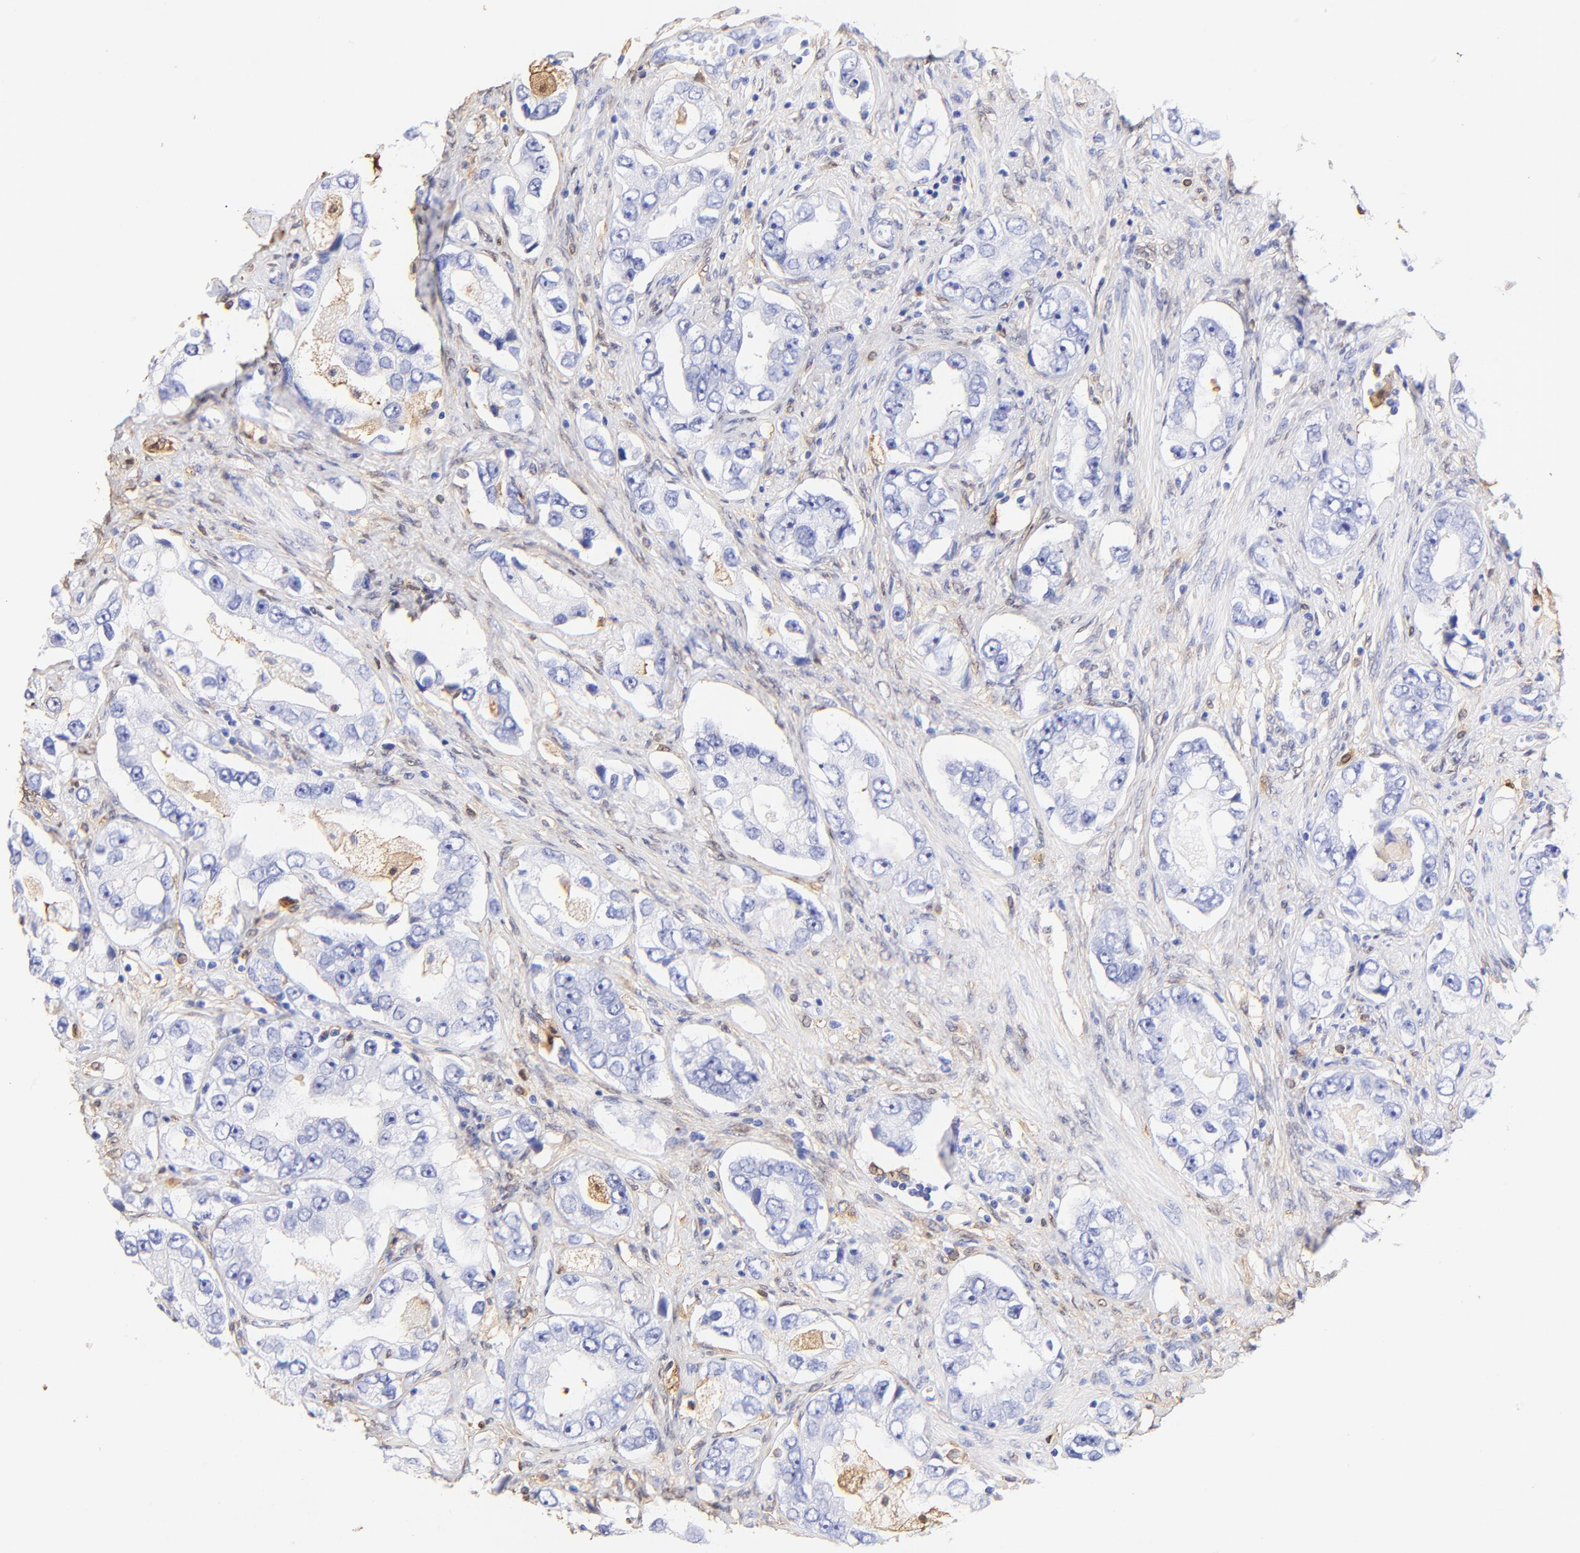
{"staining": {"intensity": "negative", "quantity": "none", "location": "none"}, "tissue": "prostate cancer", "cell_type": "Tumor cells", "image_type": "cancer", "snomed": [{"axis": "morphology", "description": "Adenocarcinoma, High grade"}, {"axis": "topography", "description": "Prostate"}], "caption": "Tumor cells are negative for brown protein staining in high-grade adenocarcinoma (prostate). (IHC, brightfield microscopy, high magnification).", "gene": "ALDH1A1", "patient": {"sex": "male", "age": 63}}